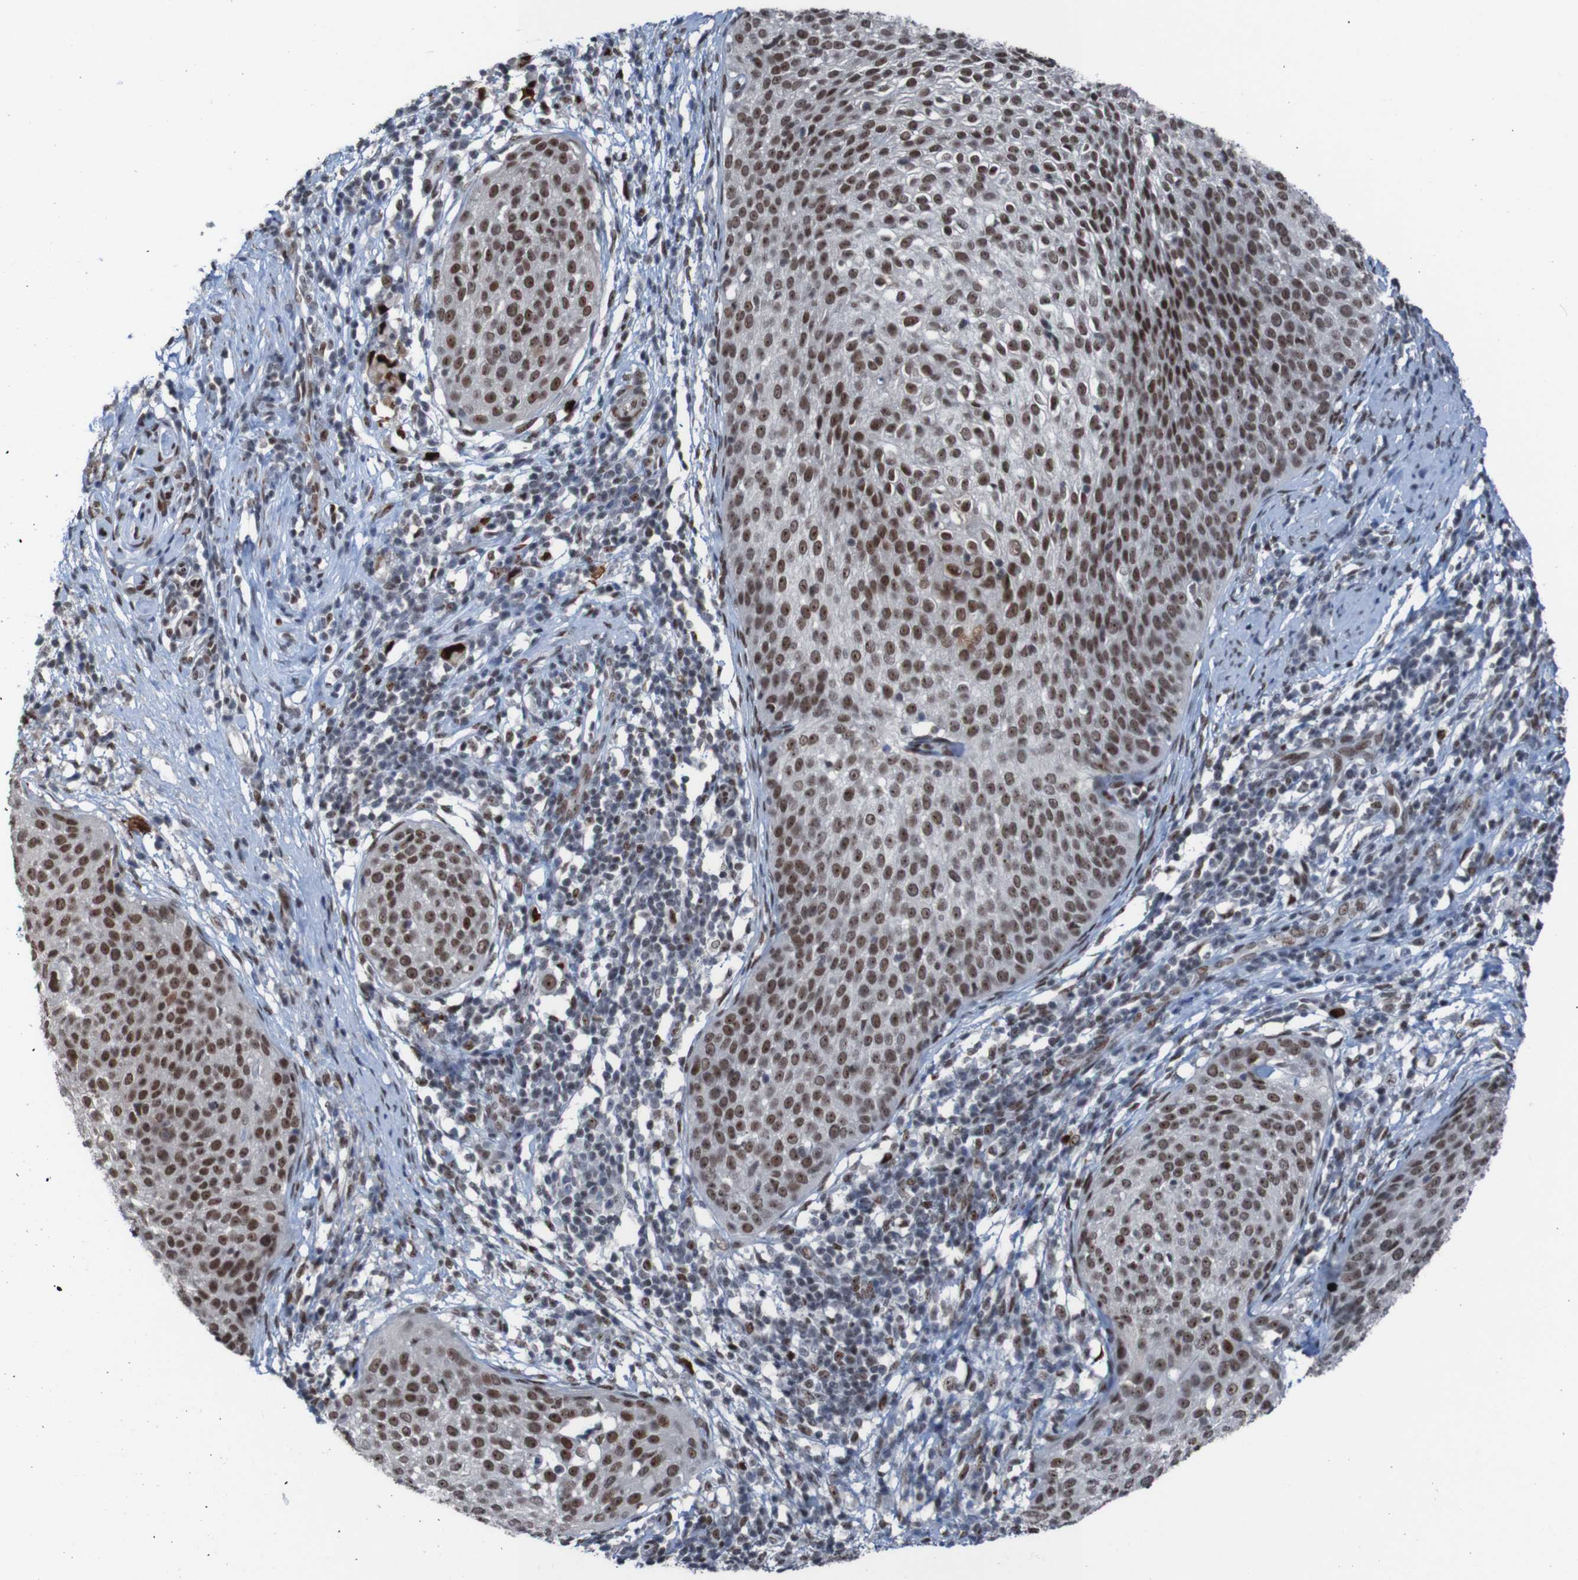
{"staining": {"intensity": "strong", "quantity": ">75%", "location": "nuclear"}, "tissue": "cervical cancer", "cell_type": "Tumor cells", "image_type": "cancer", "snomed": [{"axis": "morphology", "description": "Squamous cell carcinoma, NOS"}, {"axis": "topography", "description": "Cervix"}], "caption": "A brown stain highlights strong nuclear positivity of a protein in cervical cancer tumor cells. Nuclei are stained in blue.", "gene": "PHF2", "patient": {"sex": "female", "age": 51}}